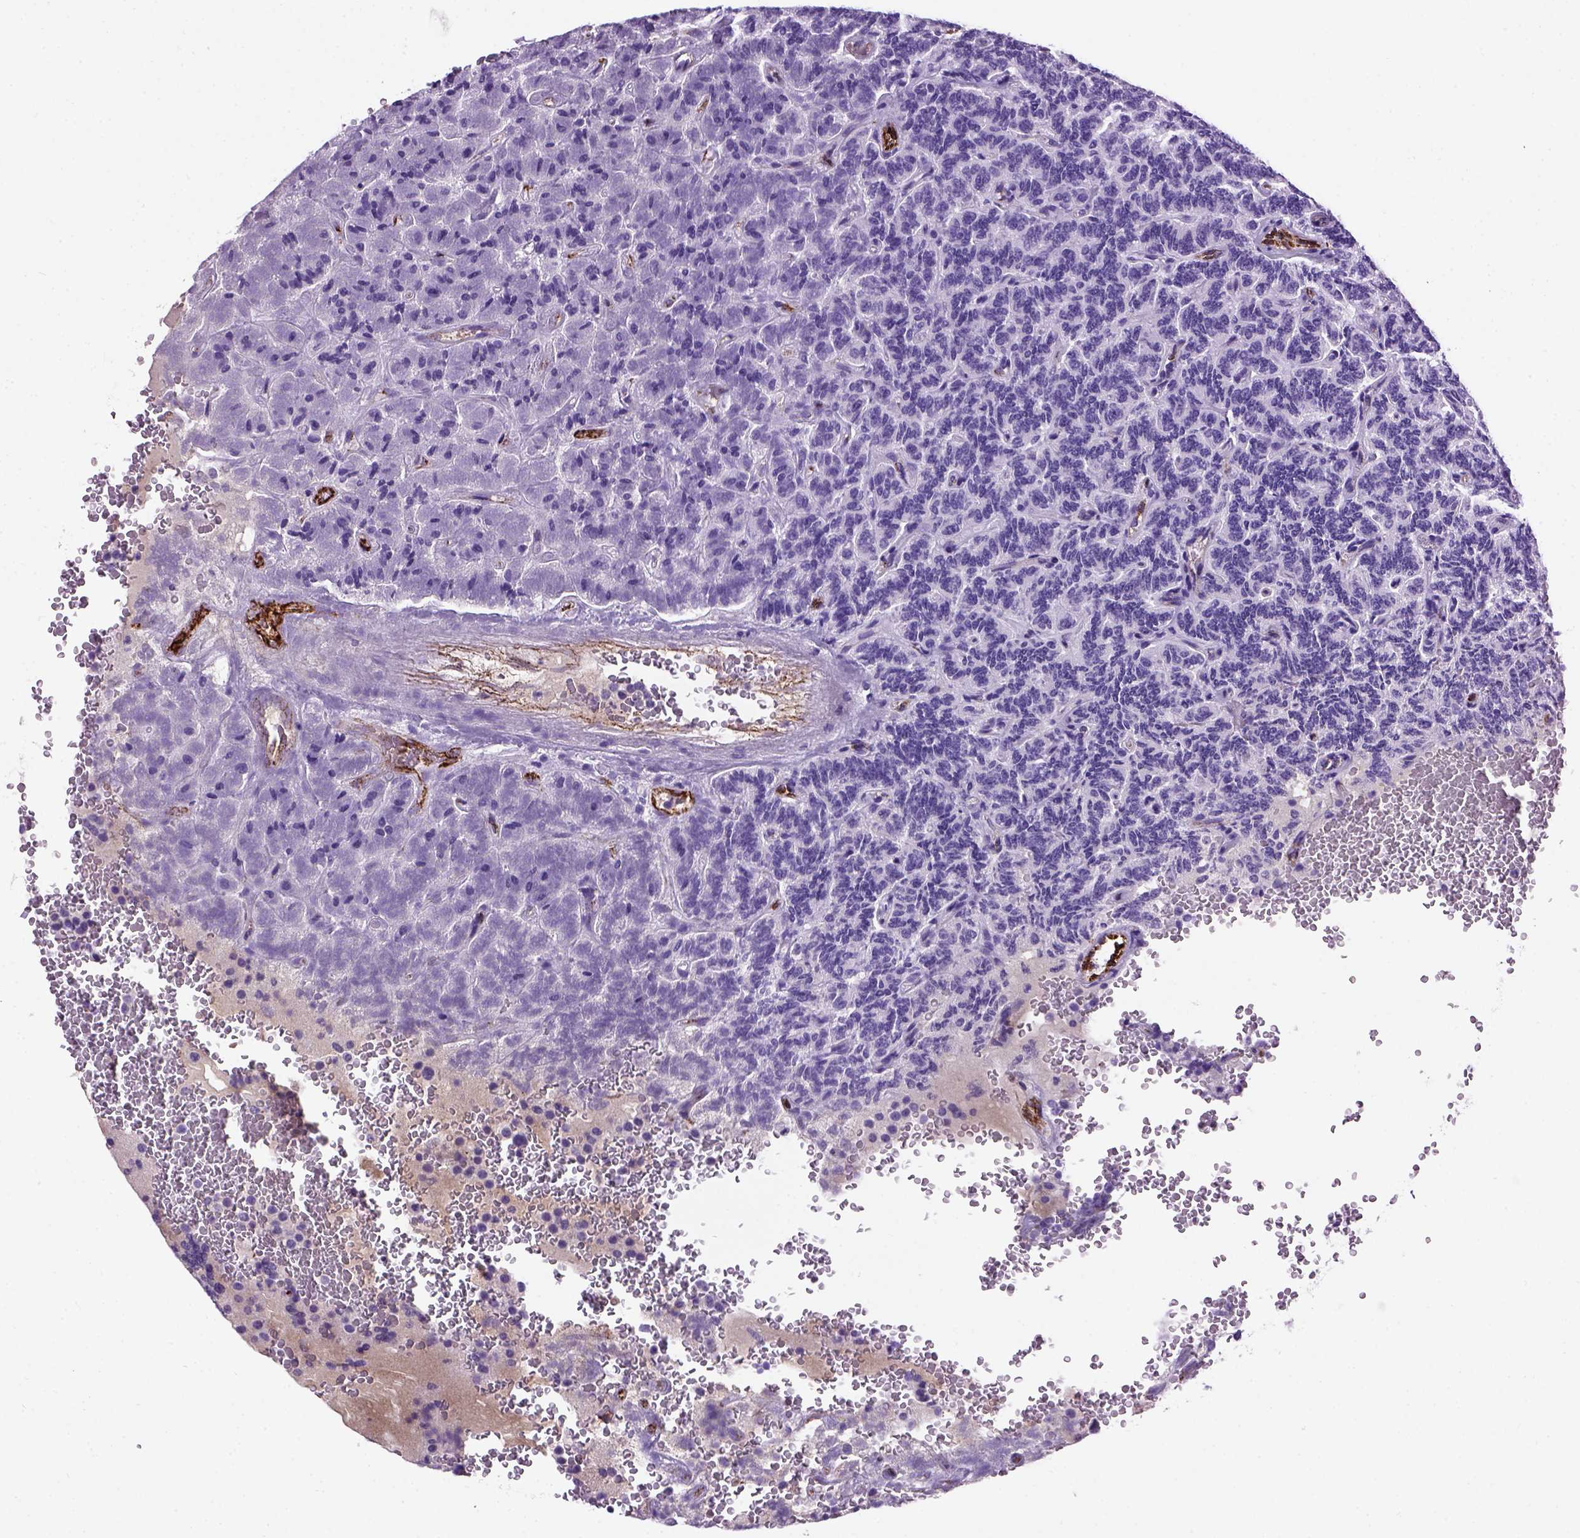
{"staining": {"intensity": "negative", "quantity": "none", "location": "none"}, "tissue": "carcinoid", "cell_type": "Tumor cells", "image_type": "cancer", "snomed": [{"axis": "morphology", "description": "Carcinoid, malignant, NOS"}, {"axis": "topography", "description": "Pancreas"}], "caption": "Human carcinoid (malignant) stained for a protein using immunohistochemistry (IHC) demonstrates no expression in tumor cells.", "gene": "VWF", "patient": {"sex": "male", "age": 36}}